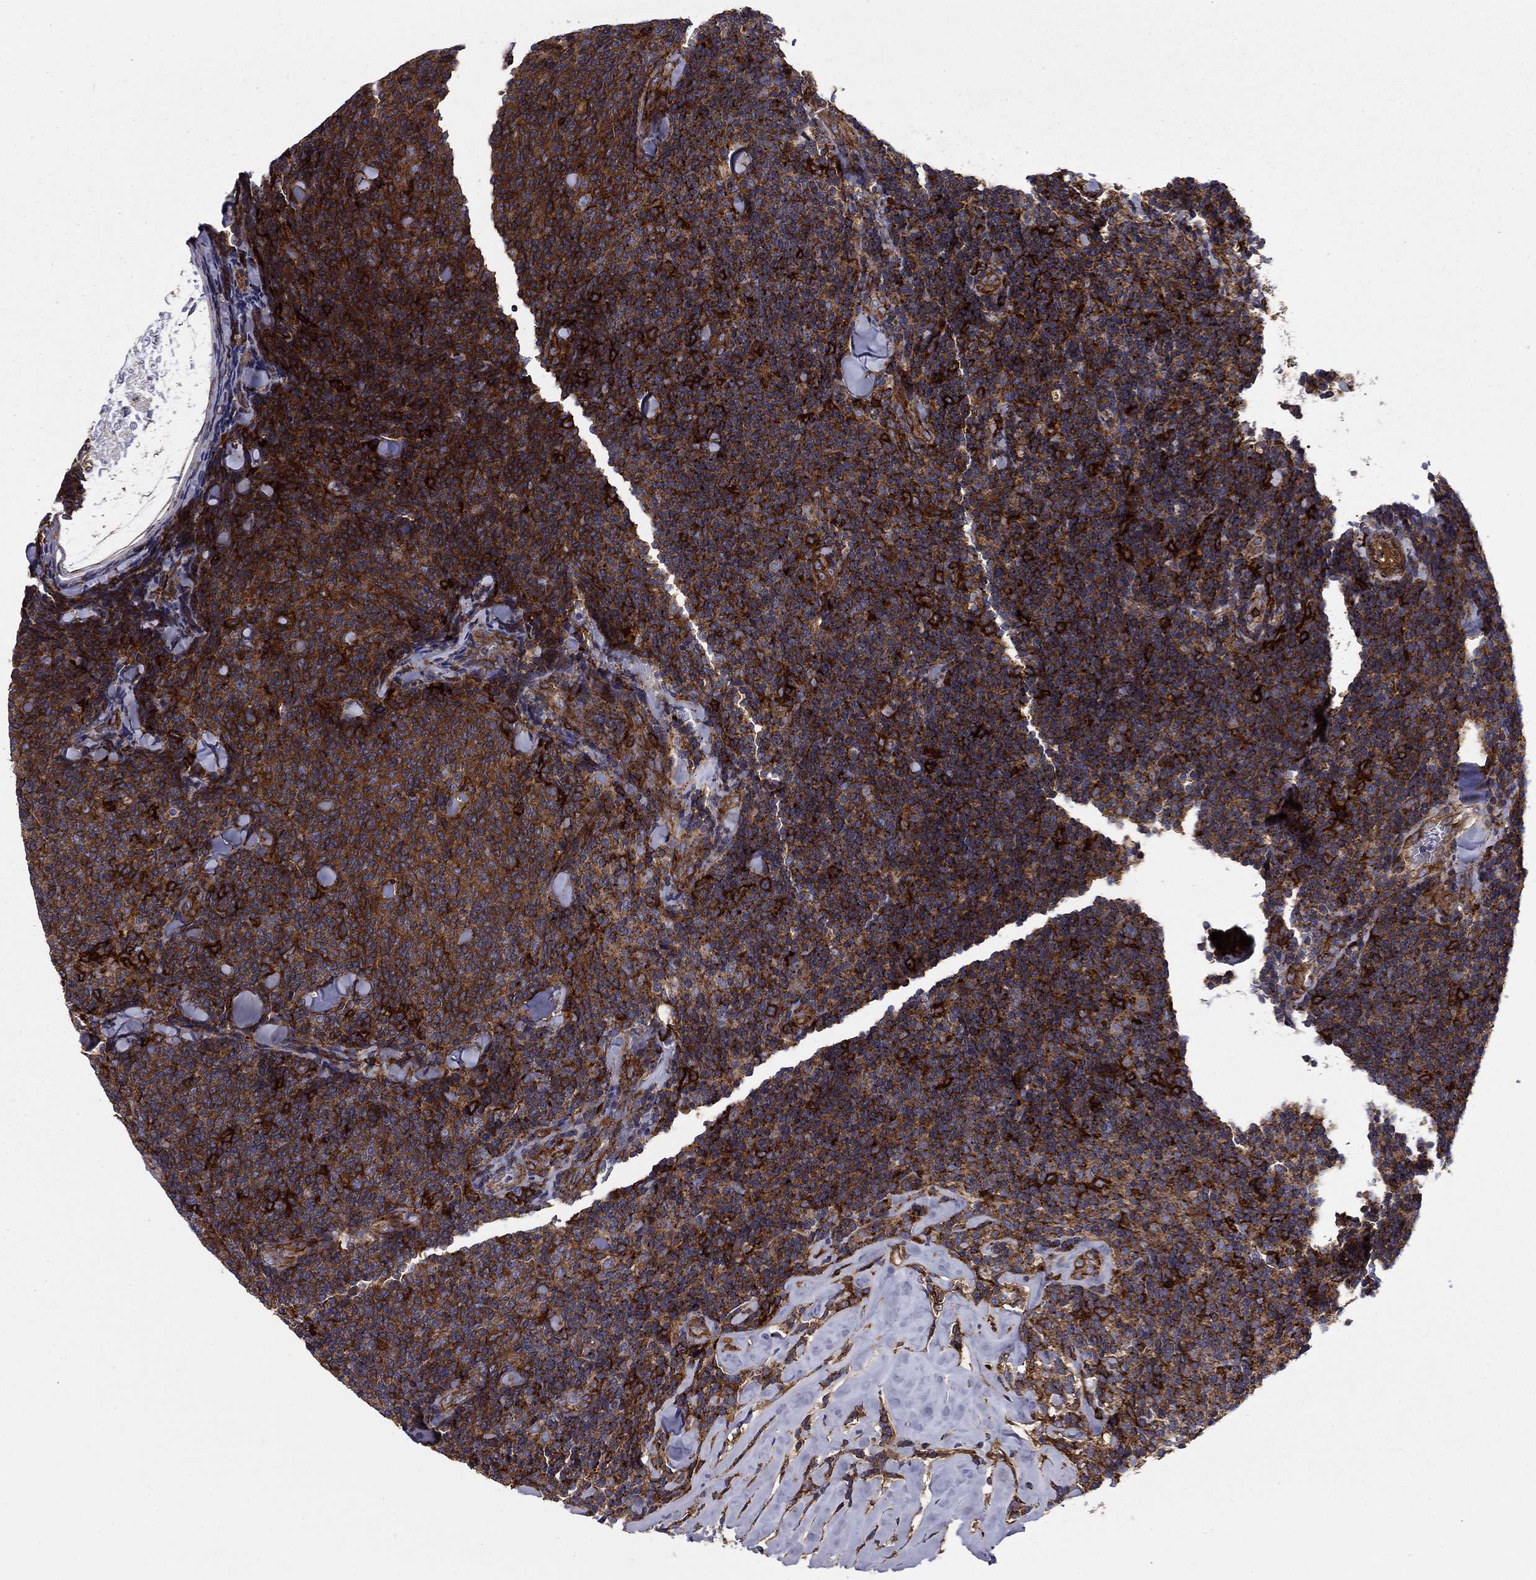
{"staining": {"intensity": "strong", "quantity": ">75%", "location": "cytoplasmic/membranous"}, "tissue": "lymphoma", "cell_type": "Tumor cells", "image_type": "cancer", "snomed": [{"axis": "morphology", "description": "Malignant lymphoma, non-Hodgkin's type, Low grade"}, {"axis": "topography", "description": "Lymph node"}], "caption": "An immunohistochemistry (IHC) micrograph of tumor tissue is shown. Protein staining in brown labels strong cytoplasmic/membranous positivity in lymphoma within tumor cells.", "gene": "EHBP1L1", "patient": {"sex": "female", "age": 56}}